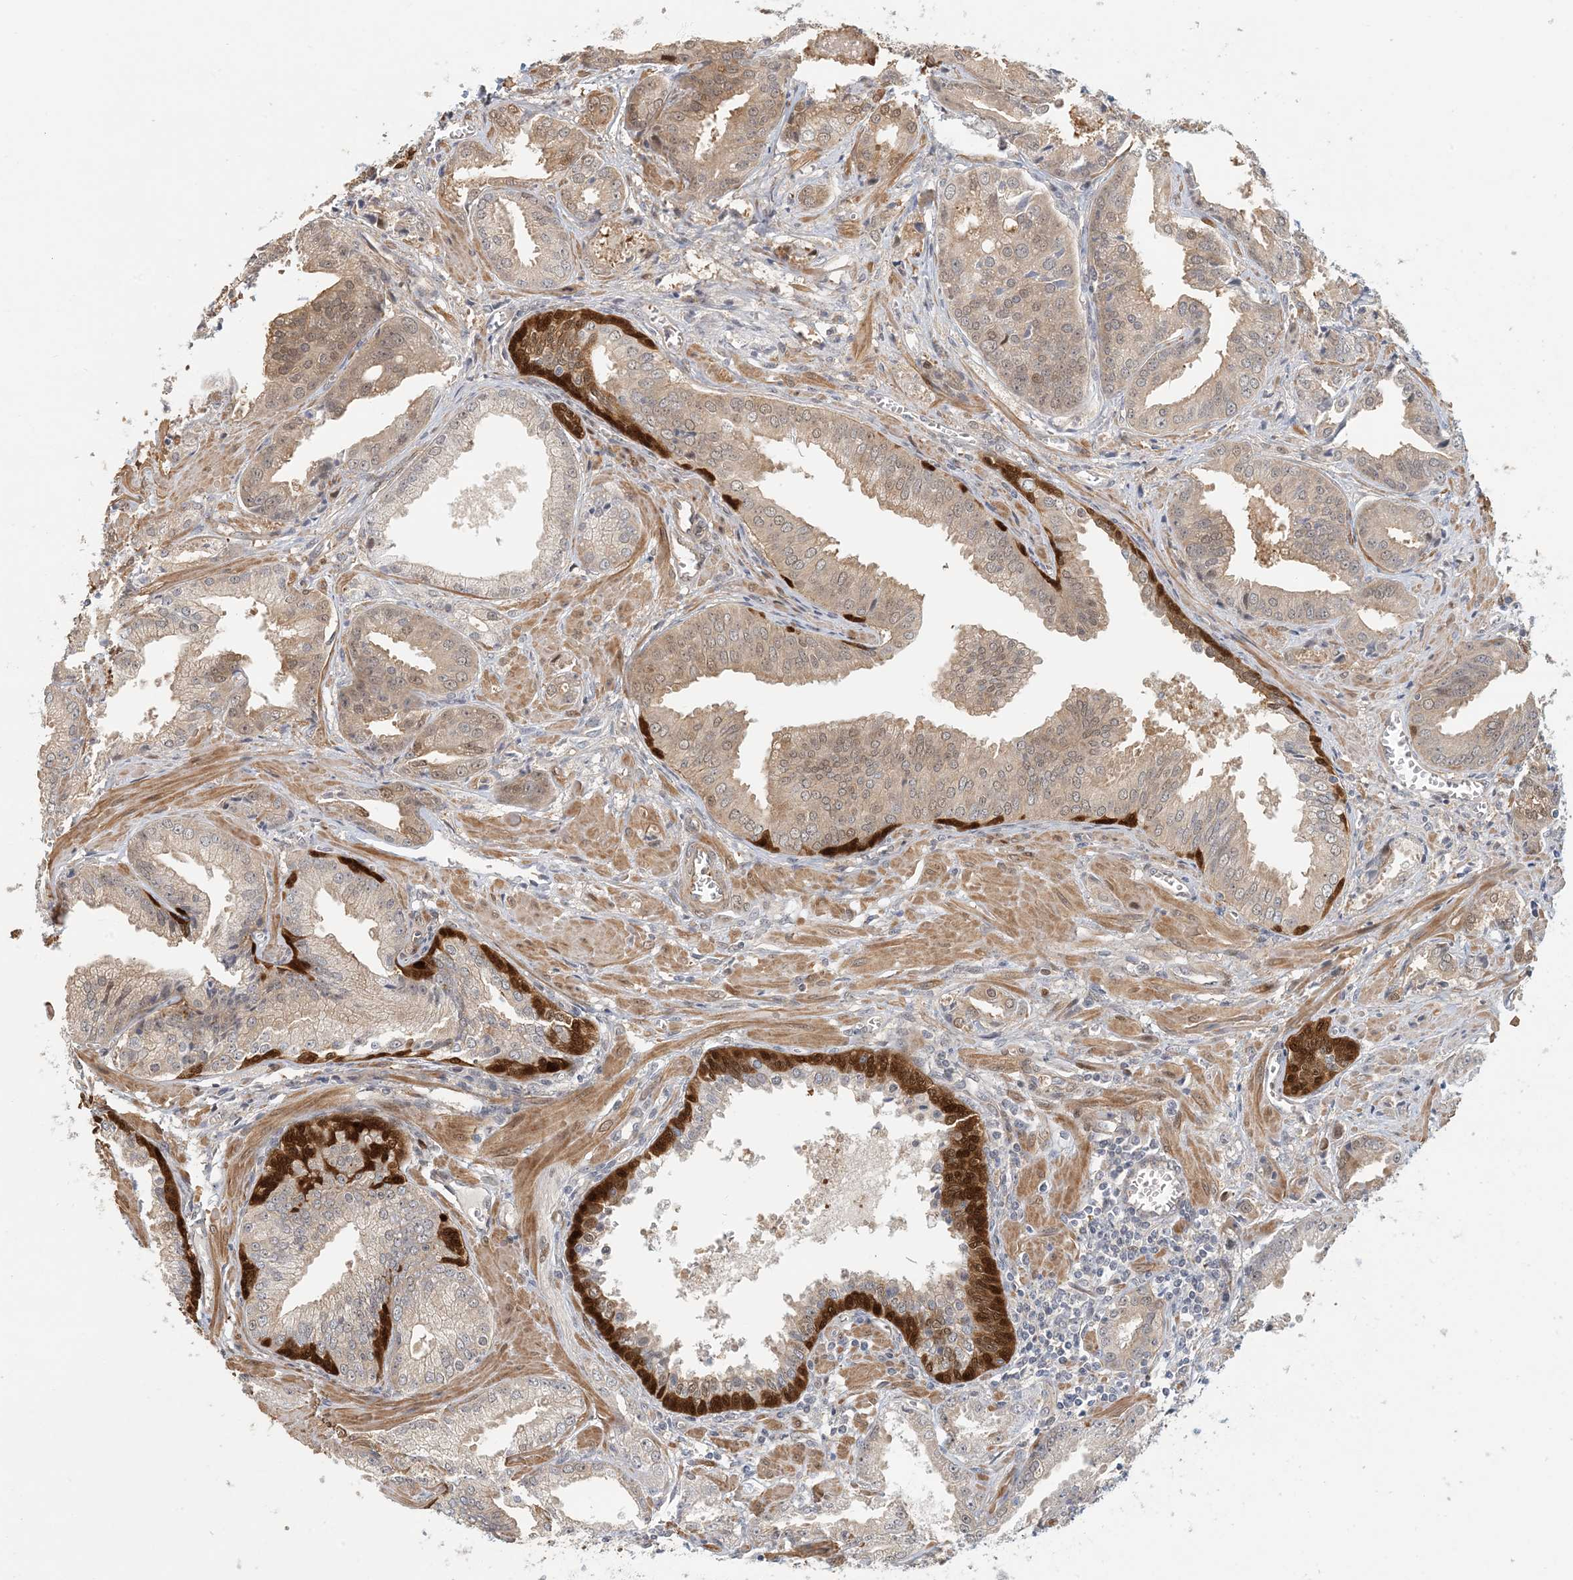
{"staining": {"intensity": "weak", "quantity": "<25%", "location": "cytoplasmic/membranous"}, "tissue": "prostate cancer", "cell_type": "Tumor cells", "image_type": "cancer", "snomed": [{"axis": "morphology", "description": "Adenocarcinoma, Low grade"}, {"axis": "topography", "description": "Prostate"}], "caption": "Tumor cells are negative for protein expression in human prostate low-grade adenocarcinoma. (DAB immunohistochemistry (IHC) visualized using brightfield microscopy, high magnification).", "gene": "MAPKBP1", "patient": {"sex": "male", "age": 67}}